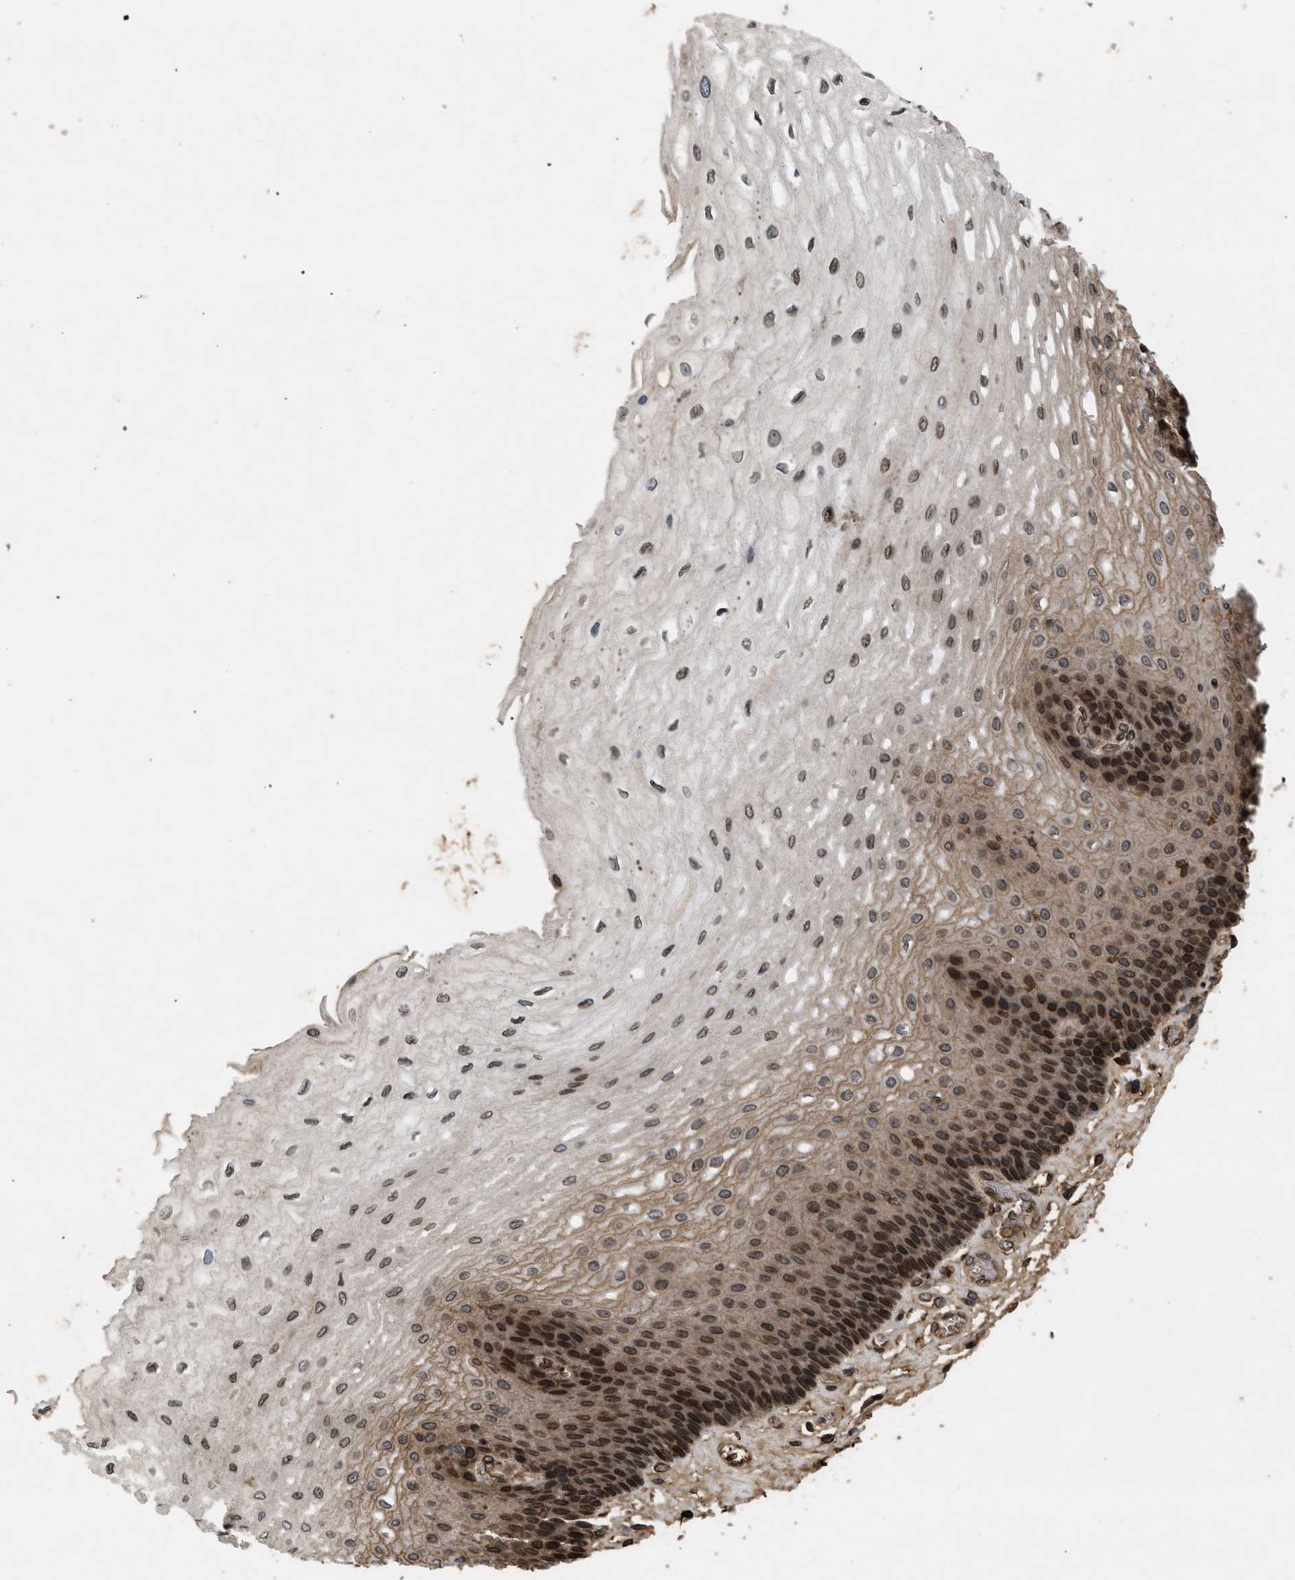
{"staining": {"intensity": "strong", "quantity": ">75%", "location": "cytoplasmic/membranous,nuclear"}, "tissue": "esophagus", "cell_type": "Squamous epithelial cells", "image_type": "normal", "snomed": [{"axis": "morphology", "description": "Normal tissue, NOS"}, {"axis": "topography", "description": "Esophagus"}], "caption": "High-power microscopy captured an immunohistochemistry photomicrograph of normal esophagus, revealing strong cytoplasmic/membranous,nuclear expression in approximately >75% of squamous epithelial cells. The staining is performed using DAB (3,3'-diaminobenzidine) brown chromogen to label protein expression. The nuclei are counter-stained blue using hematoxylin.", "gene": "CRY1", "patient": {"sex": "female", "age": 72}}